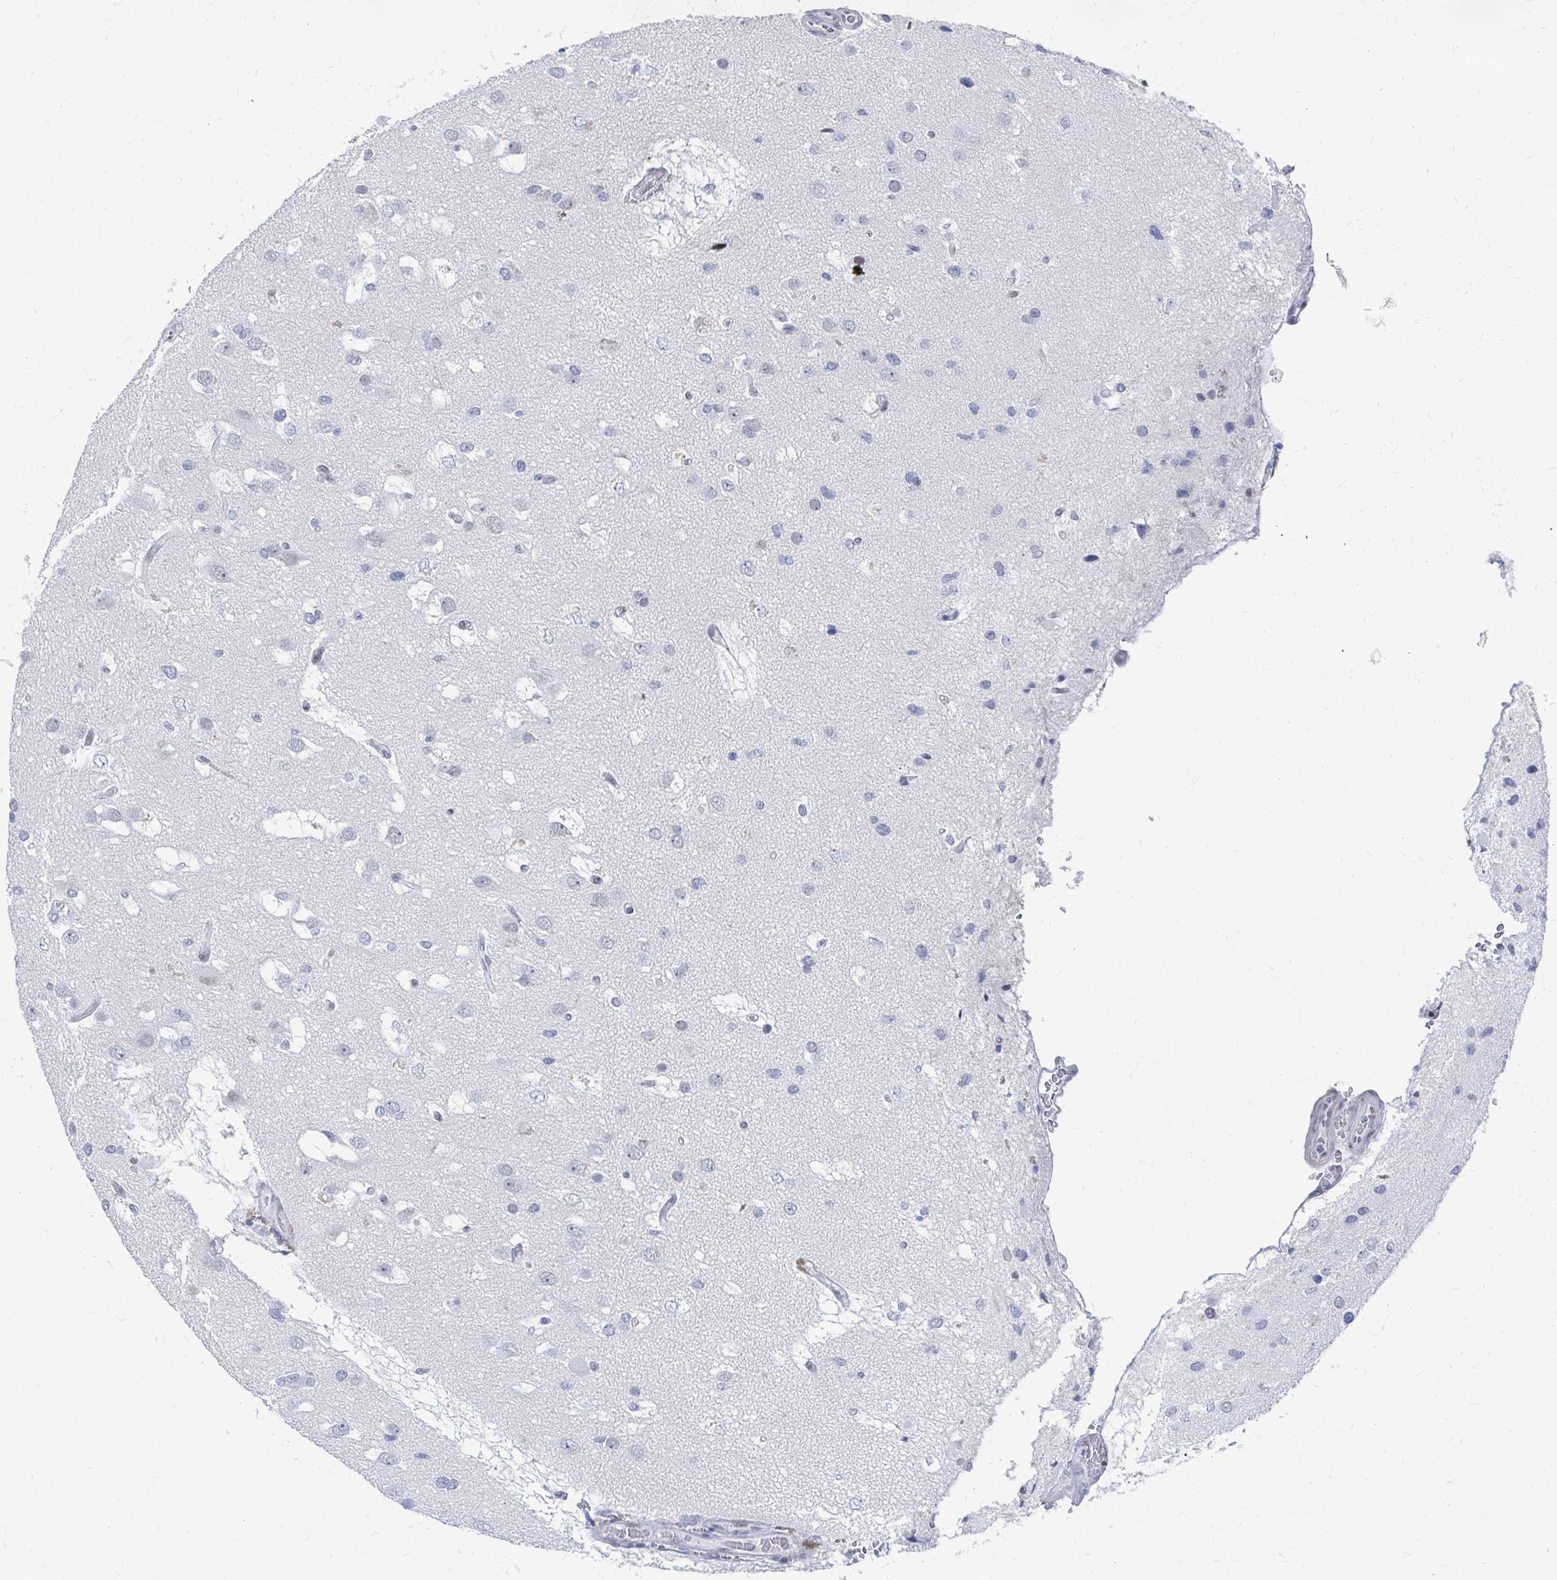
{"staining": {"intensity": "negative", "quantity": "none", "location": "none"}, "tissue": "glioma", "cell_type": "Tumor cells", "image_type": "cancer", "snomed": [{"axis": "morphology", "description": "Glioma, malignant, High grade"}, {"axis": "topography", "description": "Brain"}], "caption": "Tumor cells are negative for brown protein staining in high-grade glioma (malignant).", "gene": "CDIN1", "patient": {"sex": "male", "age": 53}}